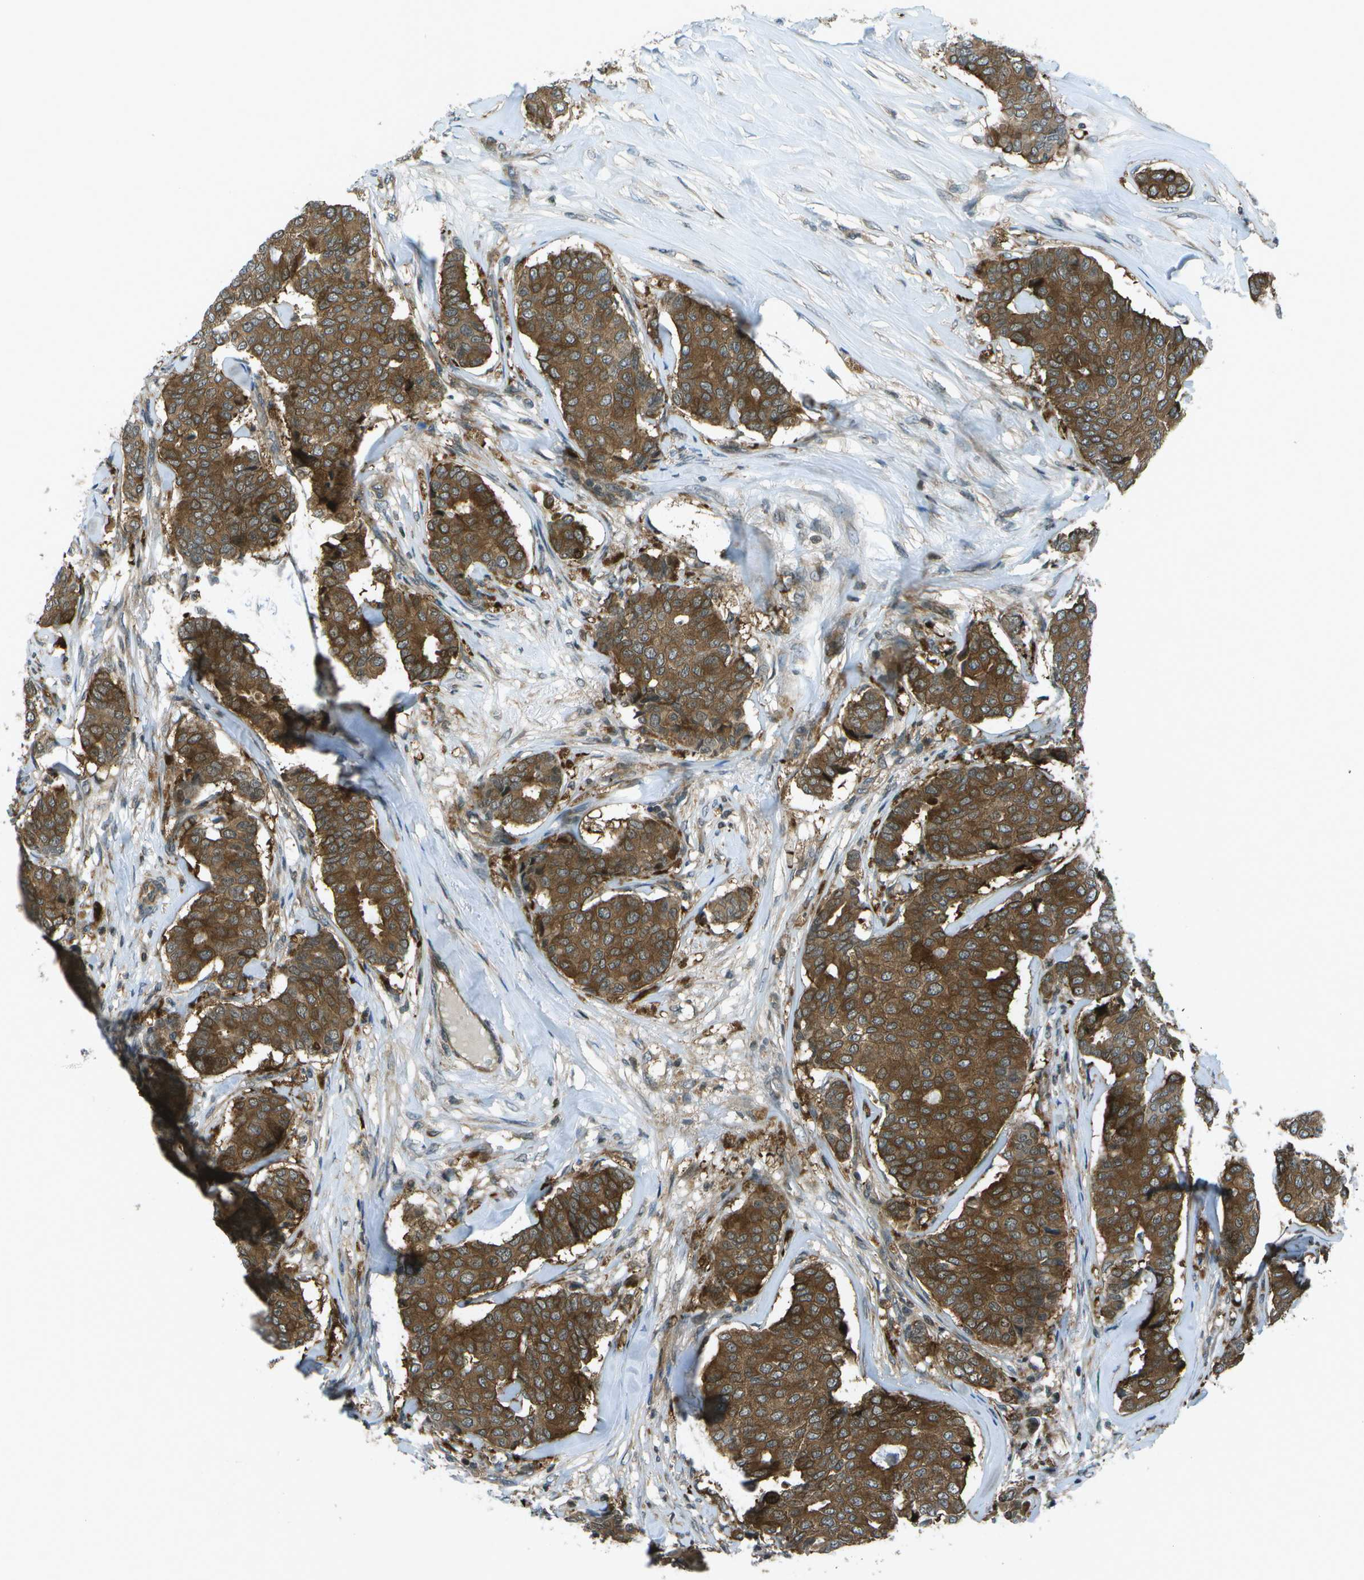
{"staining": {"intensity": "strong", "quantity": ">75%", "location": "cytoplasmic/membranous"}, "tissue": "breast cancer", "cell_type": "Tumor cells", "image_type": "cancer", "snomed": [{"axis": "morphology", "description": "Duct carcinoma"}, {"axis": "topography", "description": "Breast"}], "caption": "This is a histology image of immunohistochemistry staining of breast invasive ductal carcinoma, which shows strong expression in the cytoplasmic/membranous of tumor cells.", "gene": "TMEM19", "patient": {"sex": "female", "age": 75}}